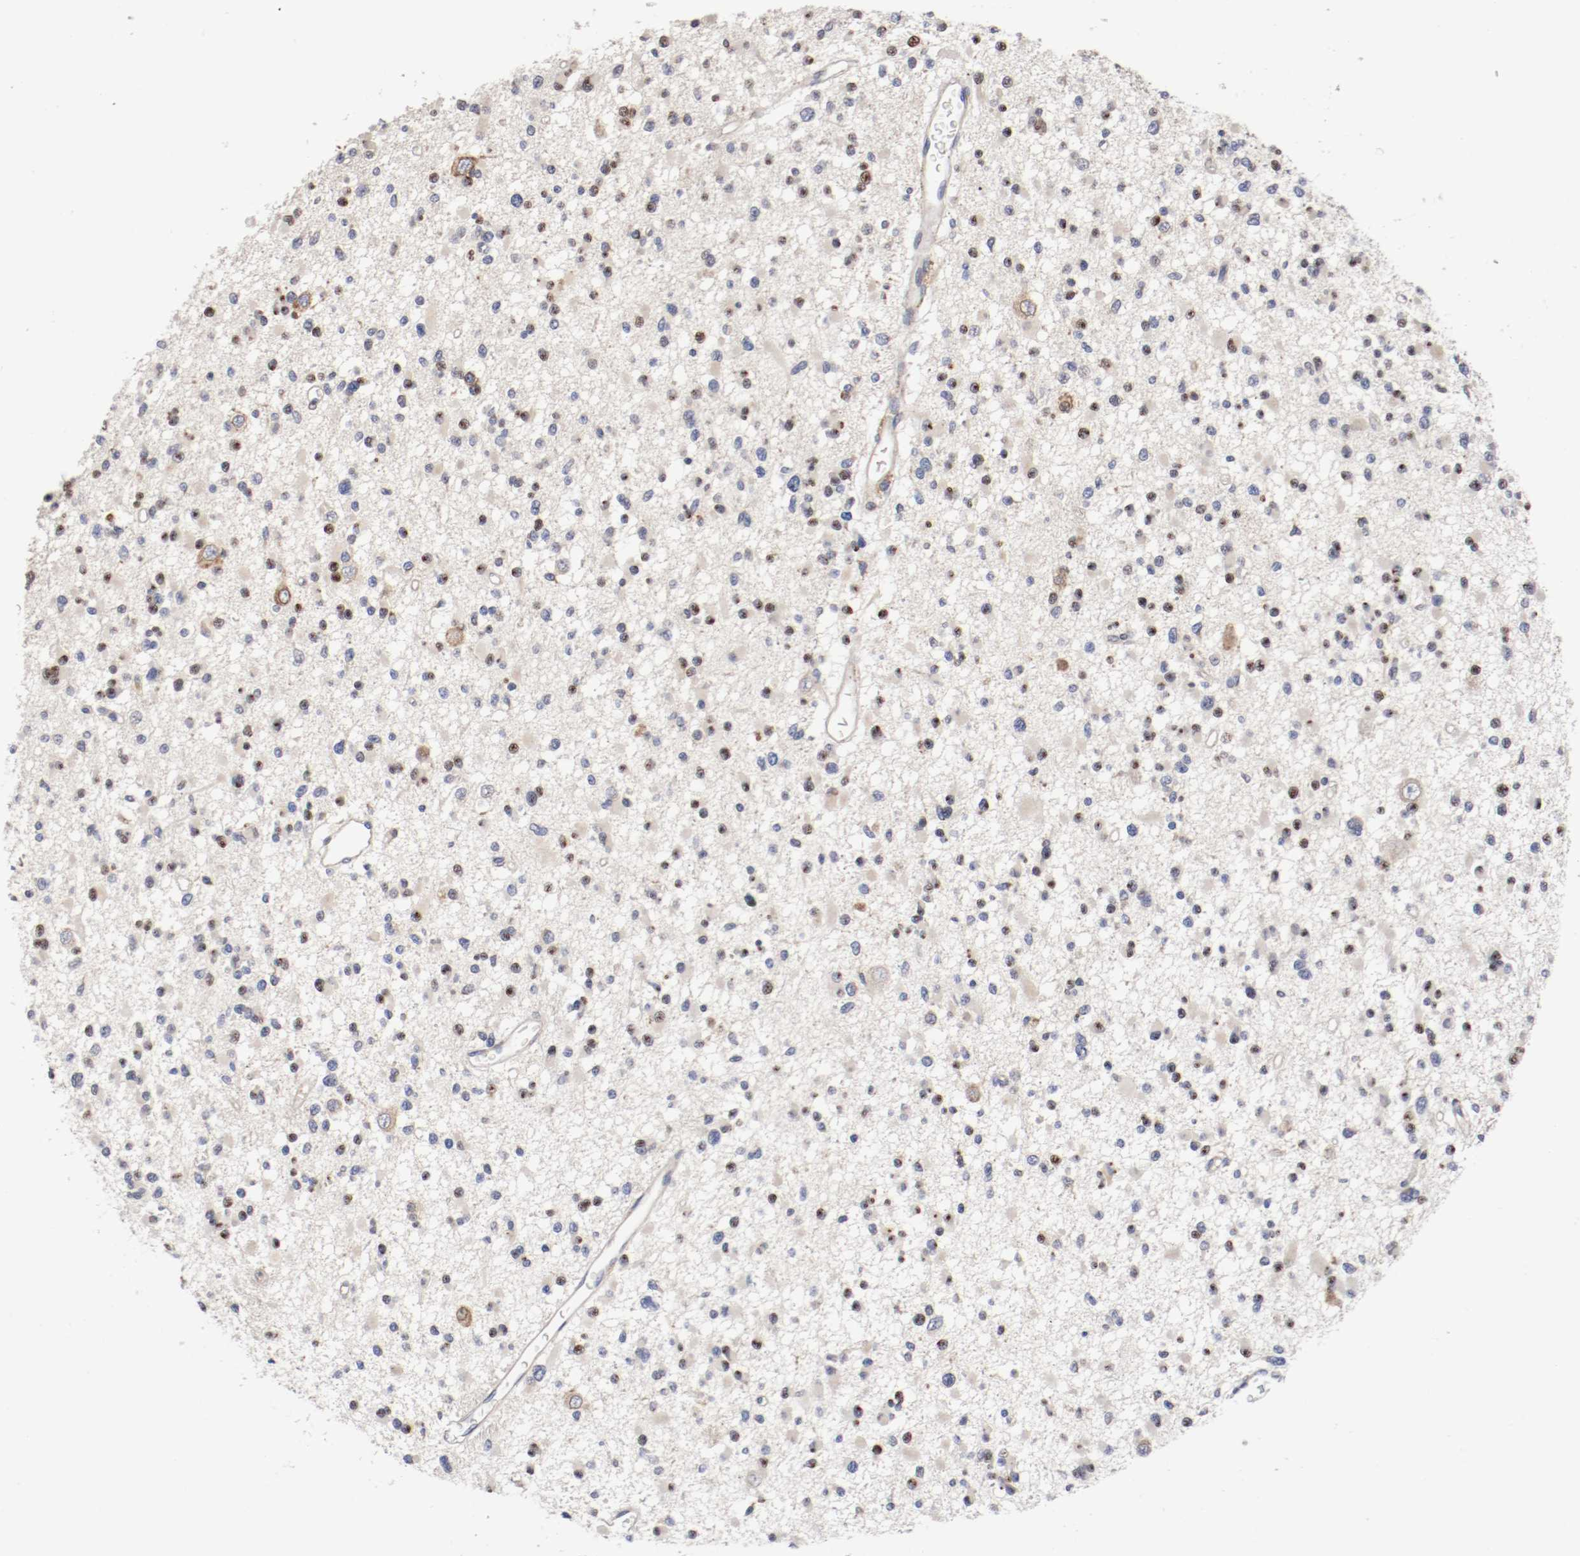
{"staining": {"intensity": "negative", "quantity": "none", "location": "none"}, "tissue": "glioma", "cell_type": "Tumor cells", "image_type": "cancer", "snomed": [{"axis": "morphology", "description": "Glioma, malignant, Low grade"}, {"axis": "topography", "description": "Brain"}], "caption": "IHC photomicrograph of neoplastic tissue: human glioma stained with DAB (3,3'-diaminobenzidine) exhibits no significant protein expression in tumor cells. (DAB (3,3'-diaminobenzidine) immunohistochemistry visualized using brightfield microscopy, high magnification).", "gene": "TNFSF13", "patient": {"sex": "female", "age": 22}}